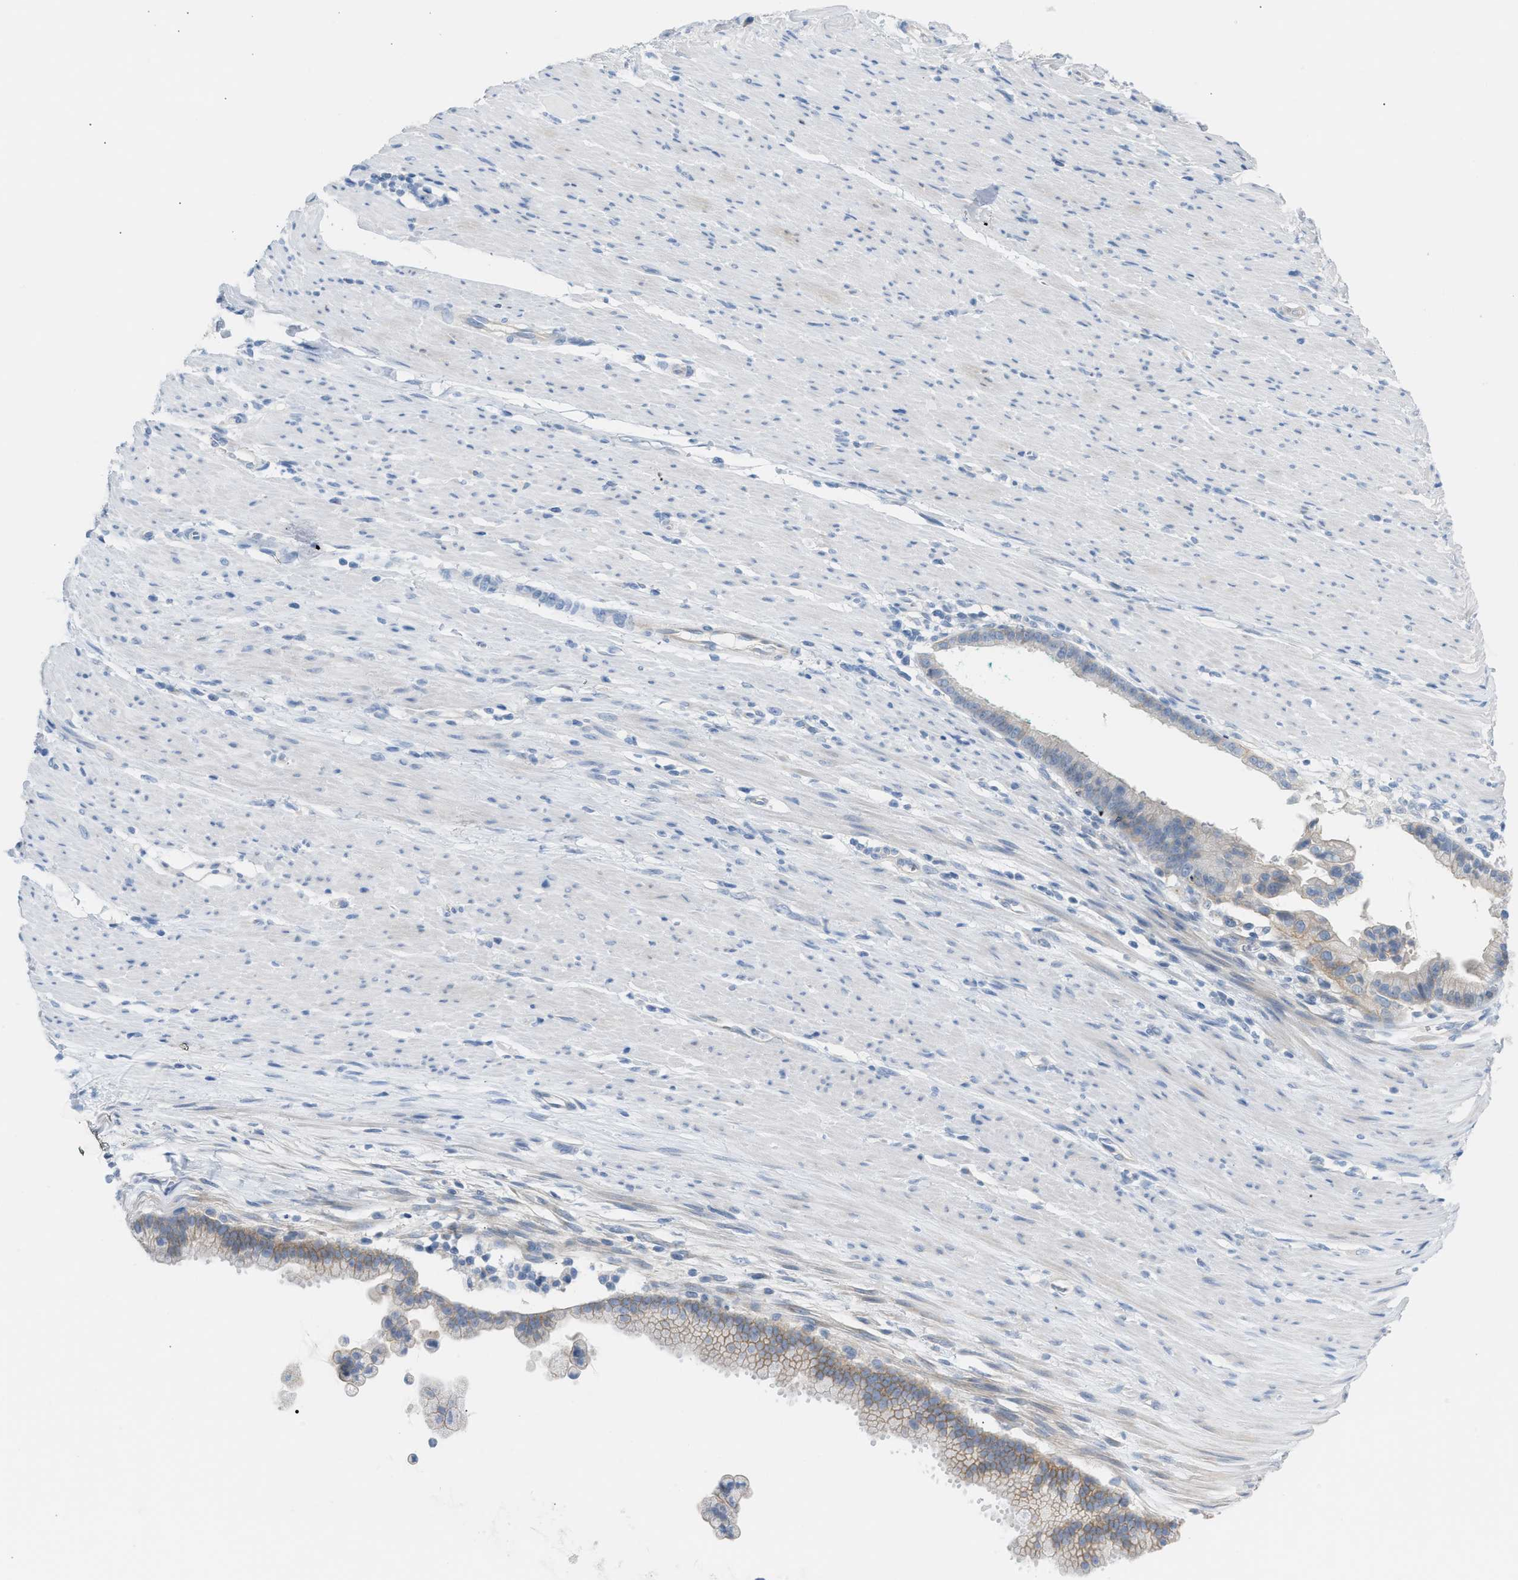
{"staining": {"intensity": "weak", "quantity": "25%-75%", "location": "cytoplasmic/membranous"}, "tissue": "pancreatic cancer", "cell_type": "Tumor cells", "image_type": "cancer", "snomed": [{"axis": "morphology", "description": "Adenocarcinoma, NOS"}, {"axis": "topography", "description": "Pancreas"}], "caption": "Adenocarcinoma (pancreatic) stained for a protein shows weak cytoplasmic/membranous positivity in tumor cells.", "gene": "ERBB2", "patient": {"sex": "male", "age": 69}}